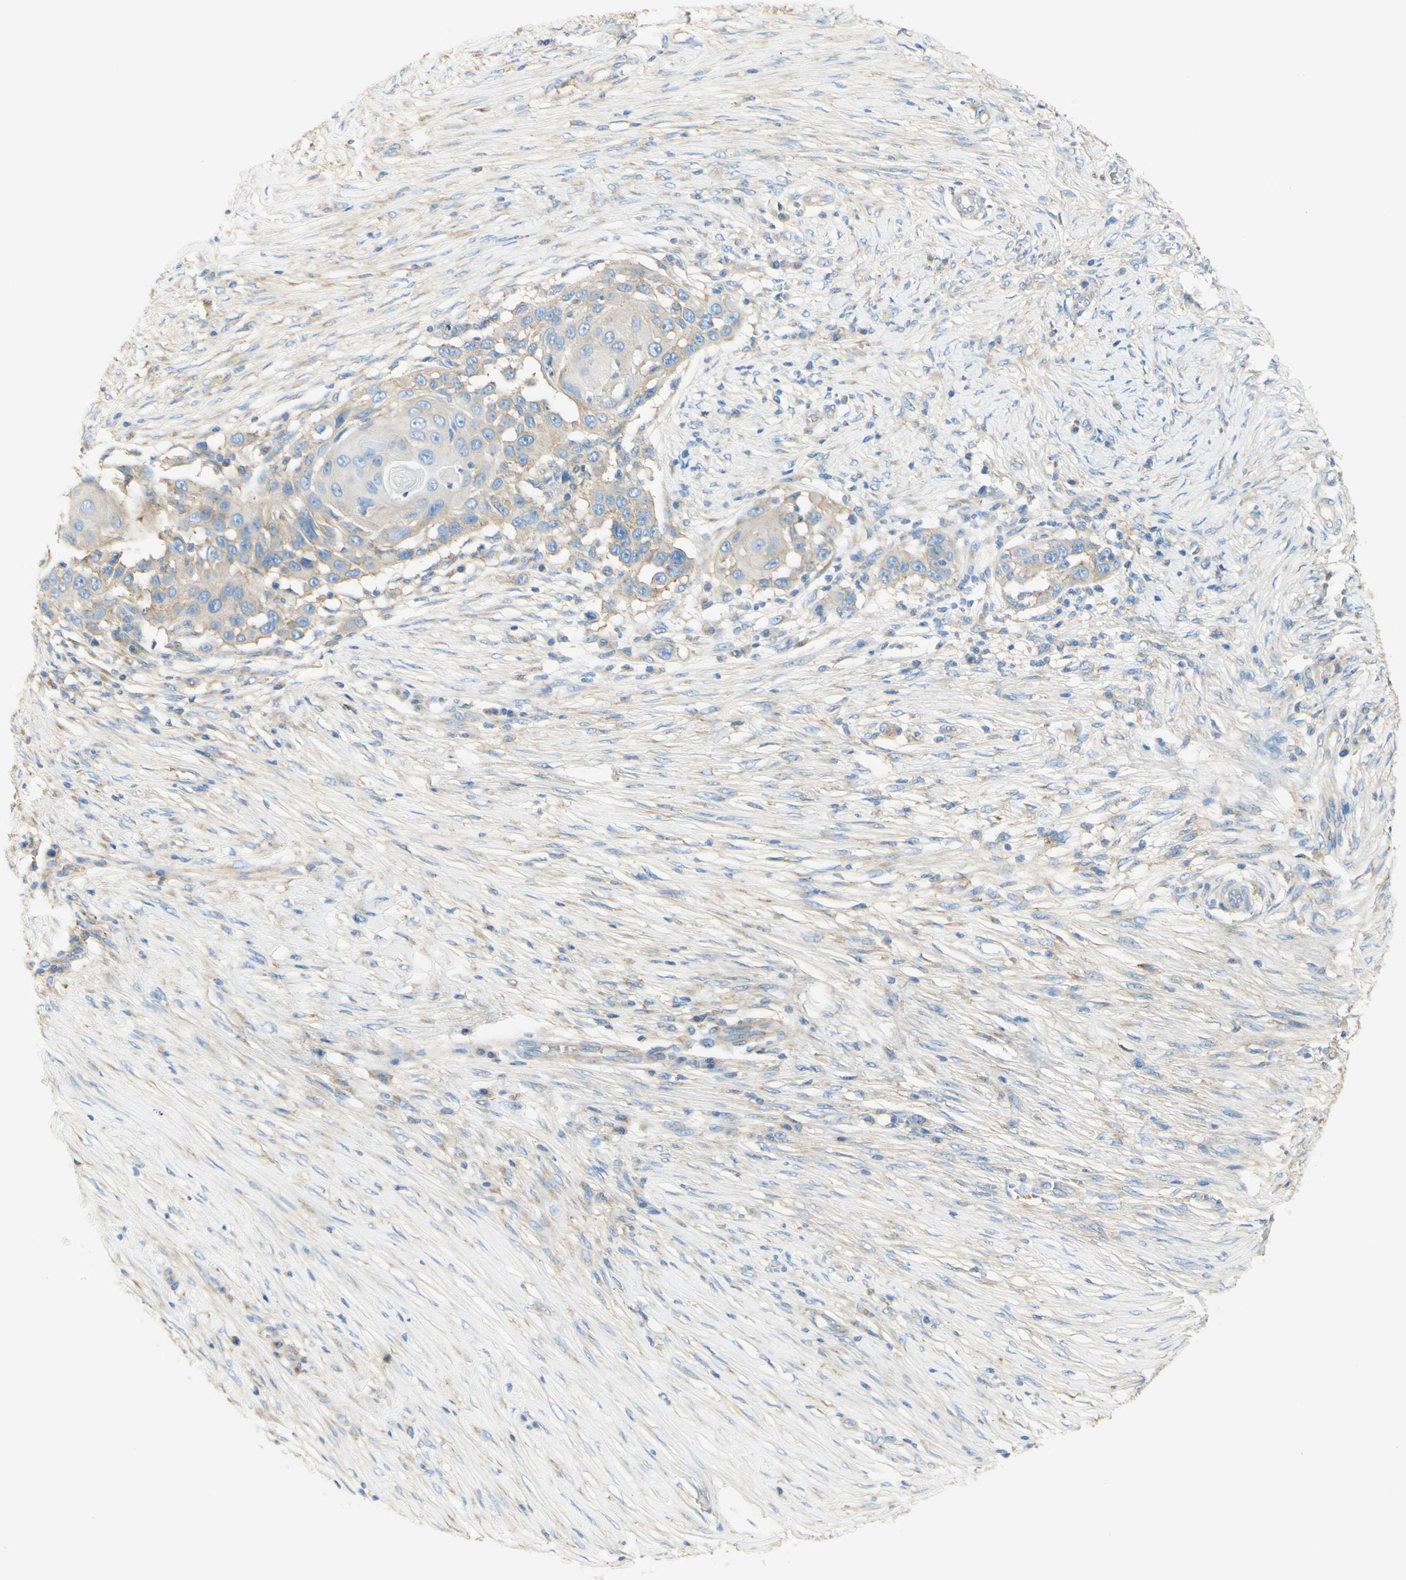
{"staining": {"intensity": "weak", "quantity": "25%-75%", "location": "cytoplasmic/membranous"}, "tissue": "skin cancer", "cell_type": "Tumor cells", "image_type": "cancer", "snomed": [{"axis": "morphology", "description": "Squamous cell carcinoma, NOS"}, {"axis": "topography", "description": "Skin"}], "caption": "Immunohistochemistry (DAB) staining of human skin cancer shows weak cytoplasmic/membranous protein positivity in about 25%-75% of tumor cells. The staining is performed using DAB (3,3'-diaminobenzidine) brown chromogen to label protein expression. The nuclei are counter-stained blue using hematoxylin.", "gene": "CLTC", "patient": {"sex": "female", "age": 44}}